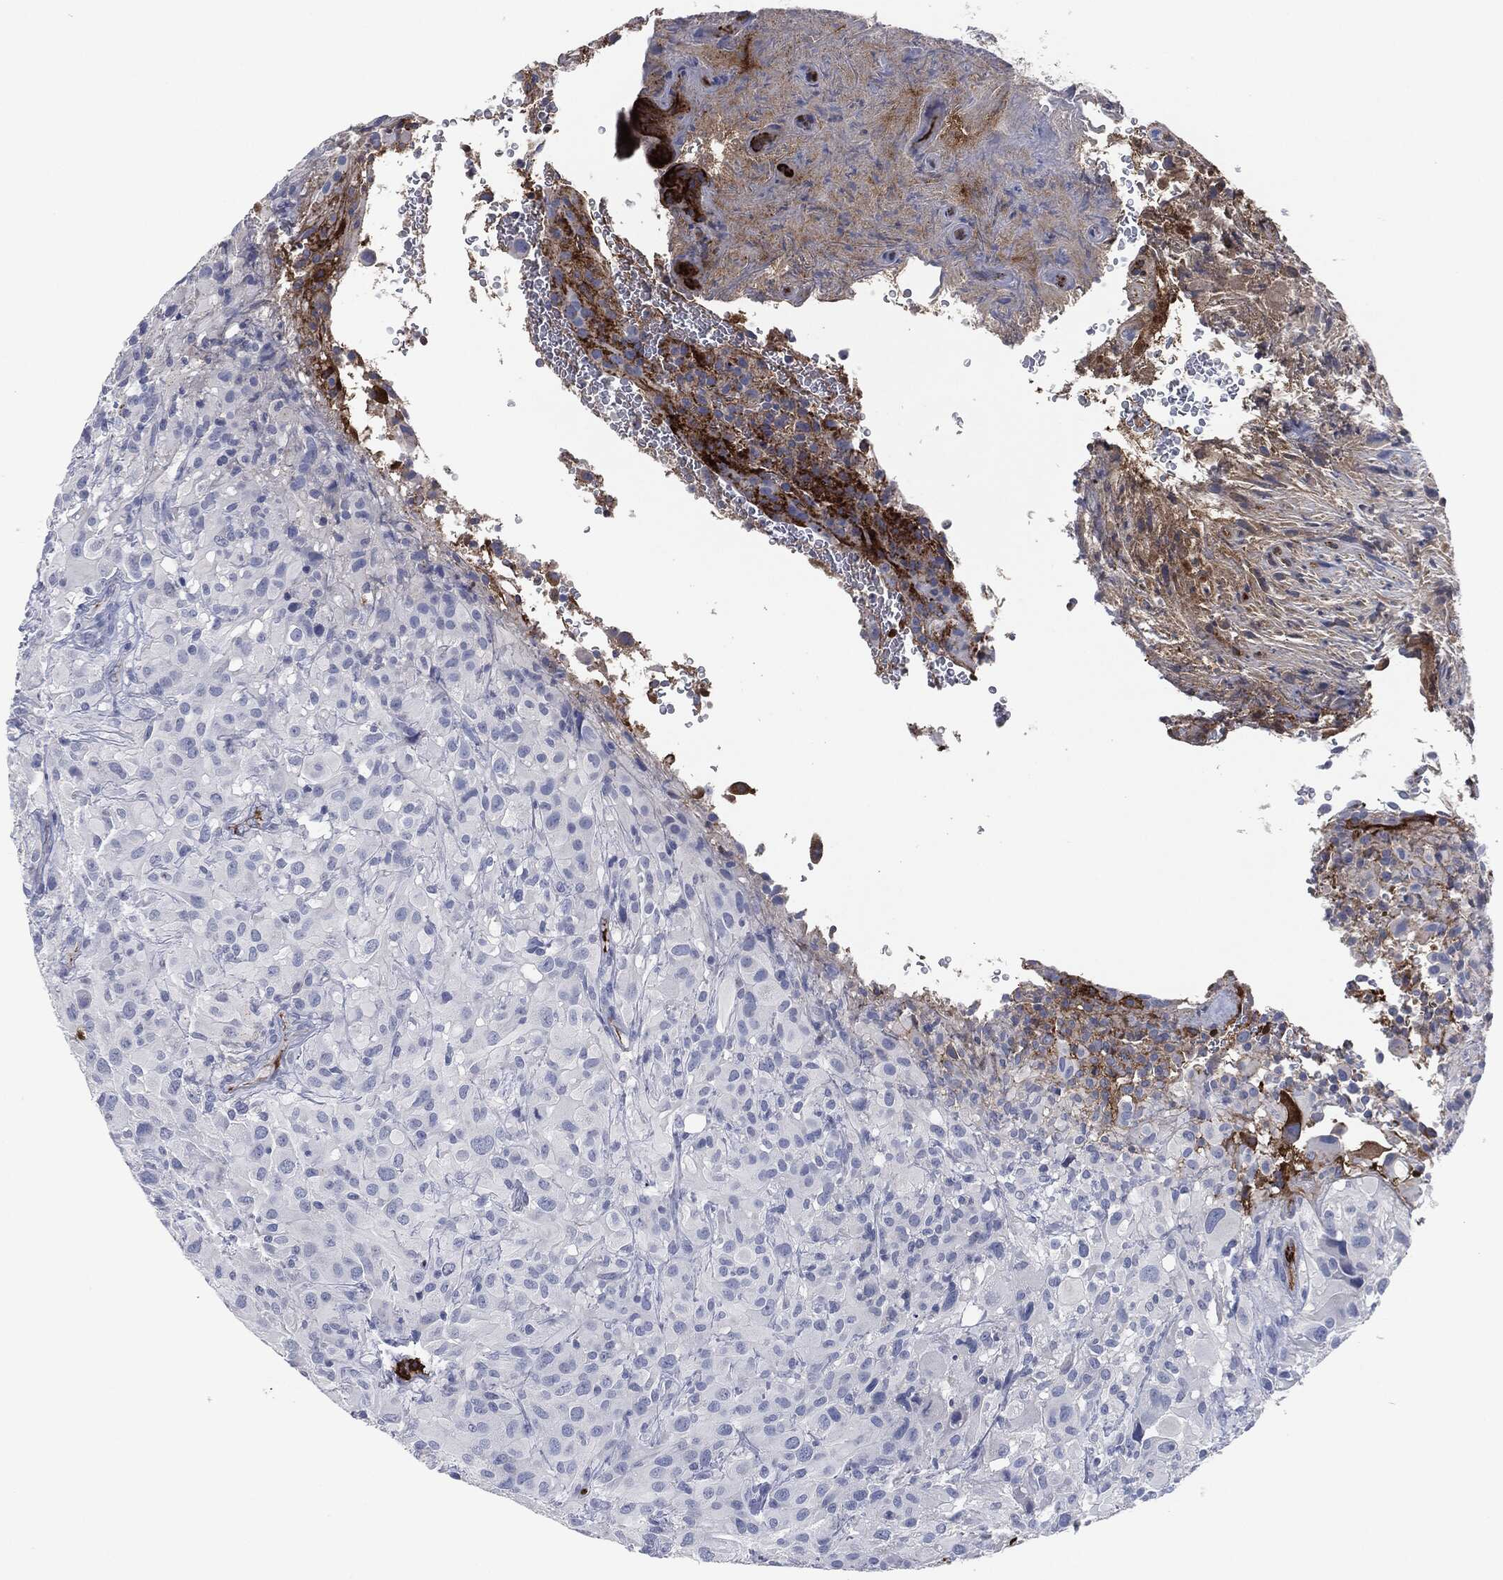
{"staining": {"intensity": "negative", "quantity": "none", "location": "none"}, "tissue": "glioma", "cell_type": "Tumor cells", "image_type": "cancer", "snomed": [{"axis": "morphology", "description": "Glioma, malignant, High grade"}, {"axis": "topography", "description": "Cerebral cortex"}], "caption": "DAB immunohistochemical staining of glioma reveals no significant expression in tumor cells. Nuclei are stained in blue.", "gene": "APOB", "patient": {"sex": "male", "age": 35}}